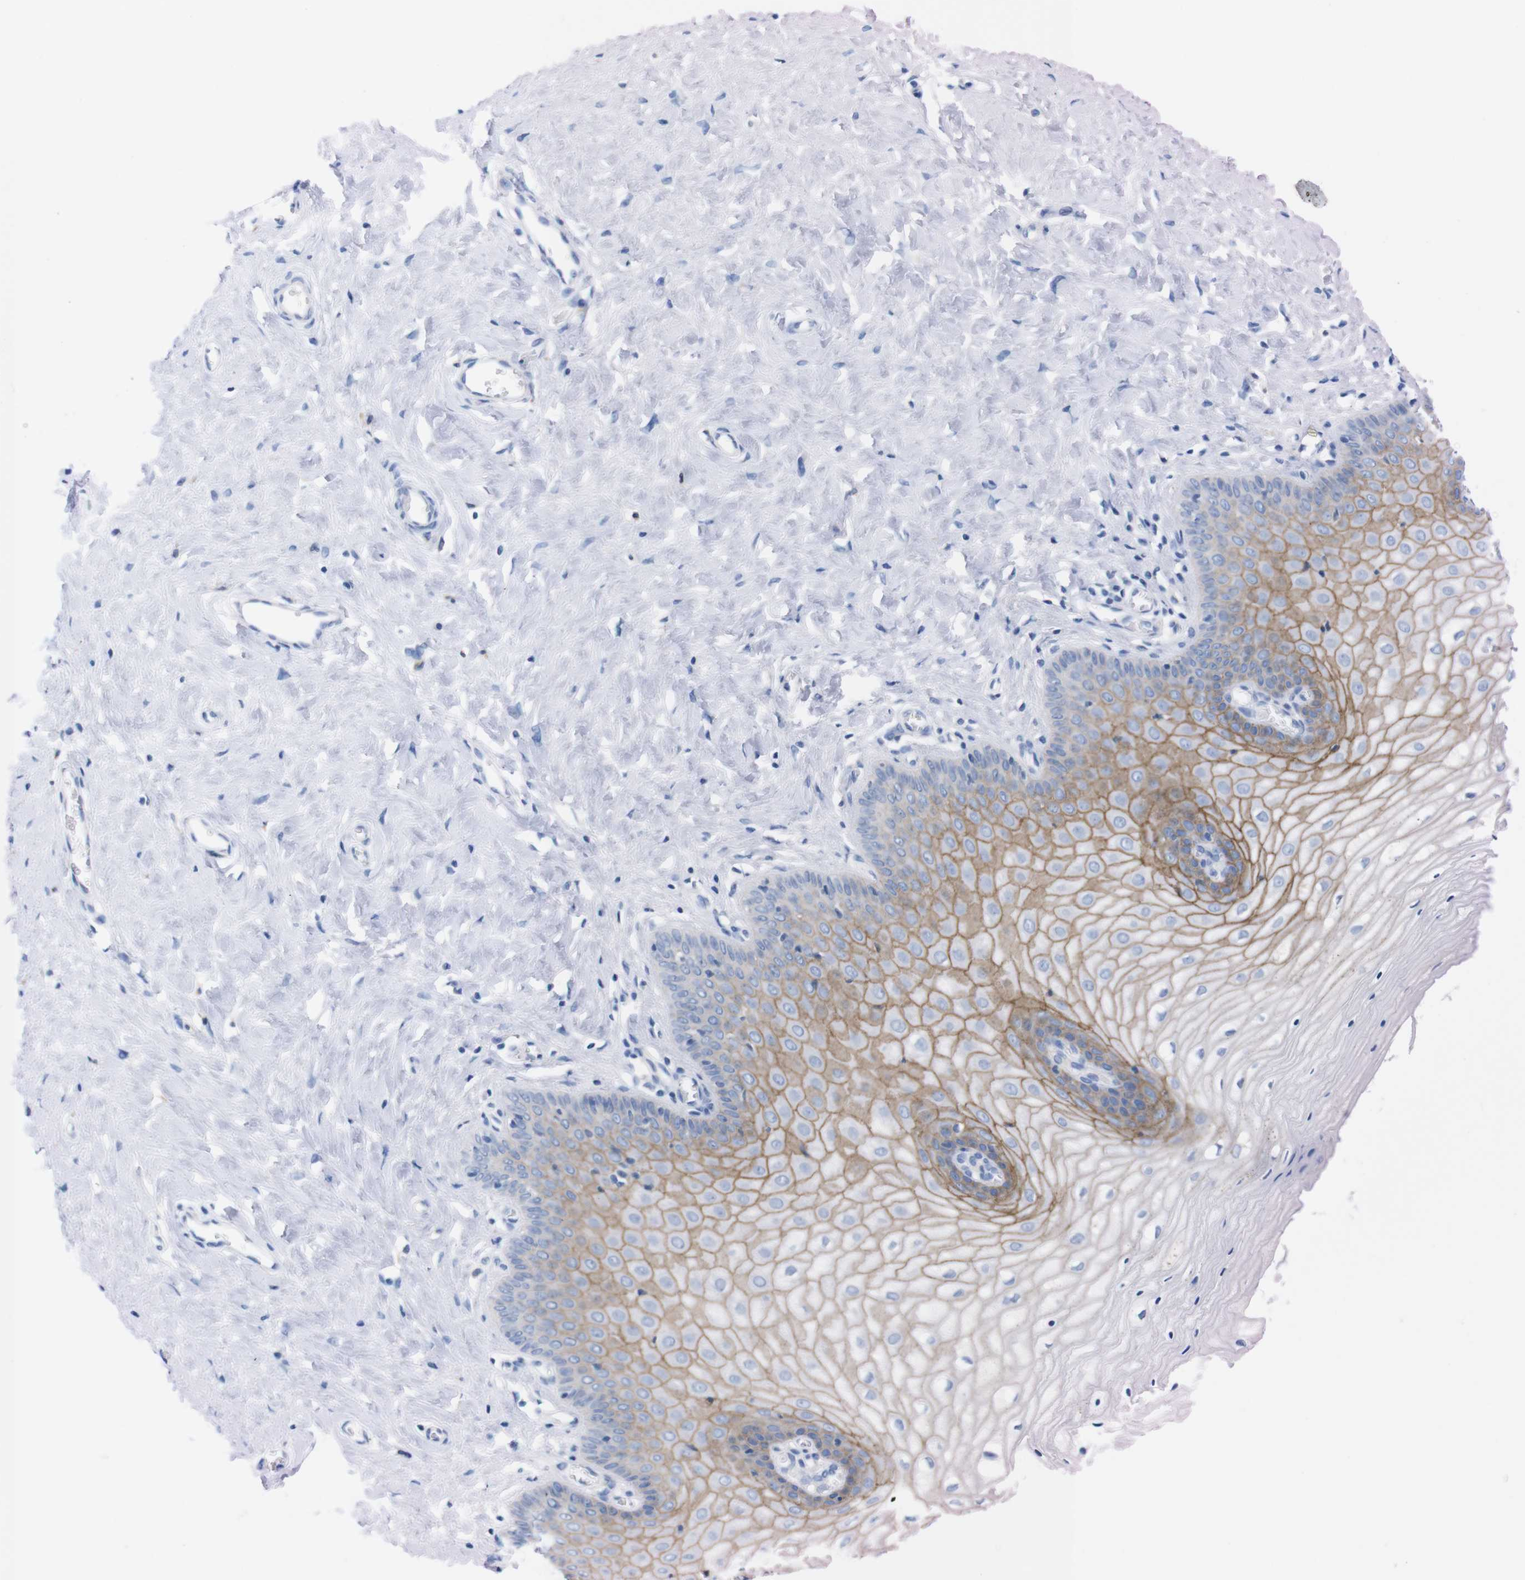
{"staining": {"intensity": "negative", "quantity": "none", "location": "none"}, "tissue": "cervix", "cell_type": "Glandular cells", "image_type": "normal", "snomed": [{"axis": "morphology", "description": "Normal tissue, NOS"}, {"axis": "topography", "description": "Cervix"}], "caption": "DAB immunohistochemical staining of normal human cervix demonstrates no significant expression in glandular cells.", "gene": "TMEM243", "patient": {"sex": "female", "age": 55}}